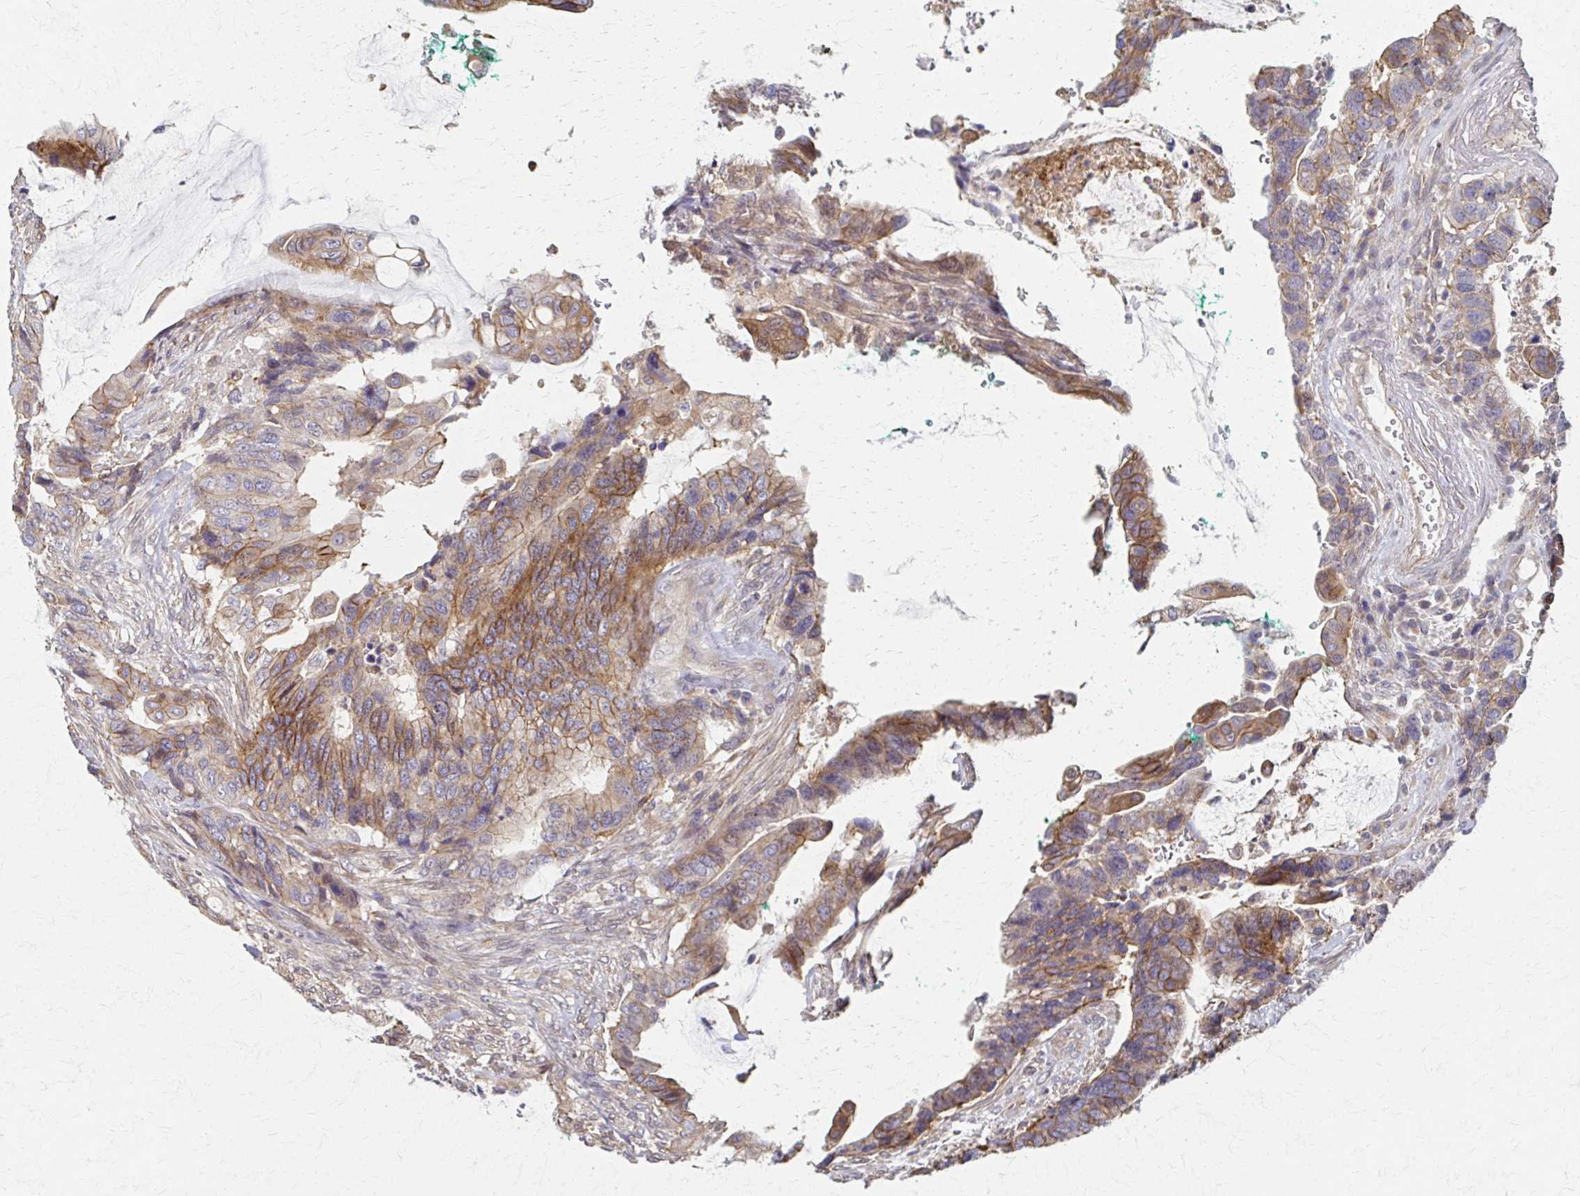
{"staining": {"intensity": "moderate", "quantity": "25%-75%", "location": "cytoplasmic/membranous"}, "tissue": "colorectal cancer", "cell_type": "Tumor cells", "image_type": "cancer", "snomed": [{"axis": "morphology", "description": "Adenocarcinoma, NOS"}, {"axis": "topography", "description": "Rectum"}], "caption": "Colorectal cancer tissue shows moderate cytoplasmic/membranous staining in approximately 25%-75% of tumor cells, visualized by immunohistochemistry. (Brightfield microscopy of DAB IHC at high magnification).", "gene": "EOLA2", "patient": {"sex": "female", "age": 59}}